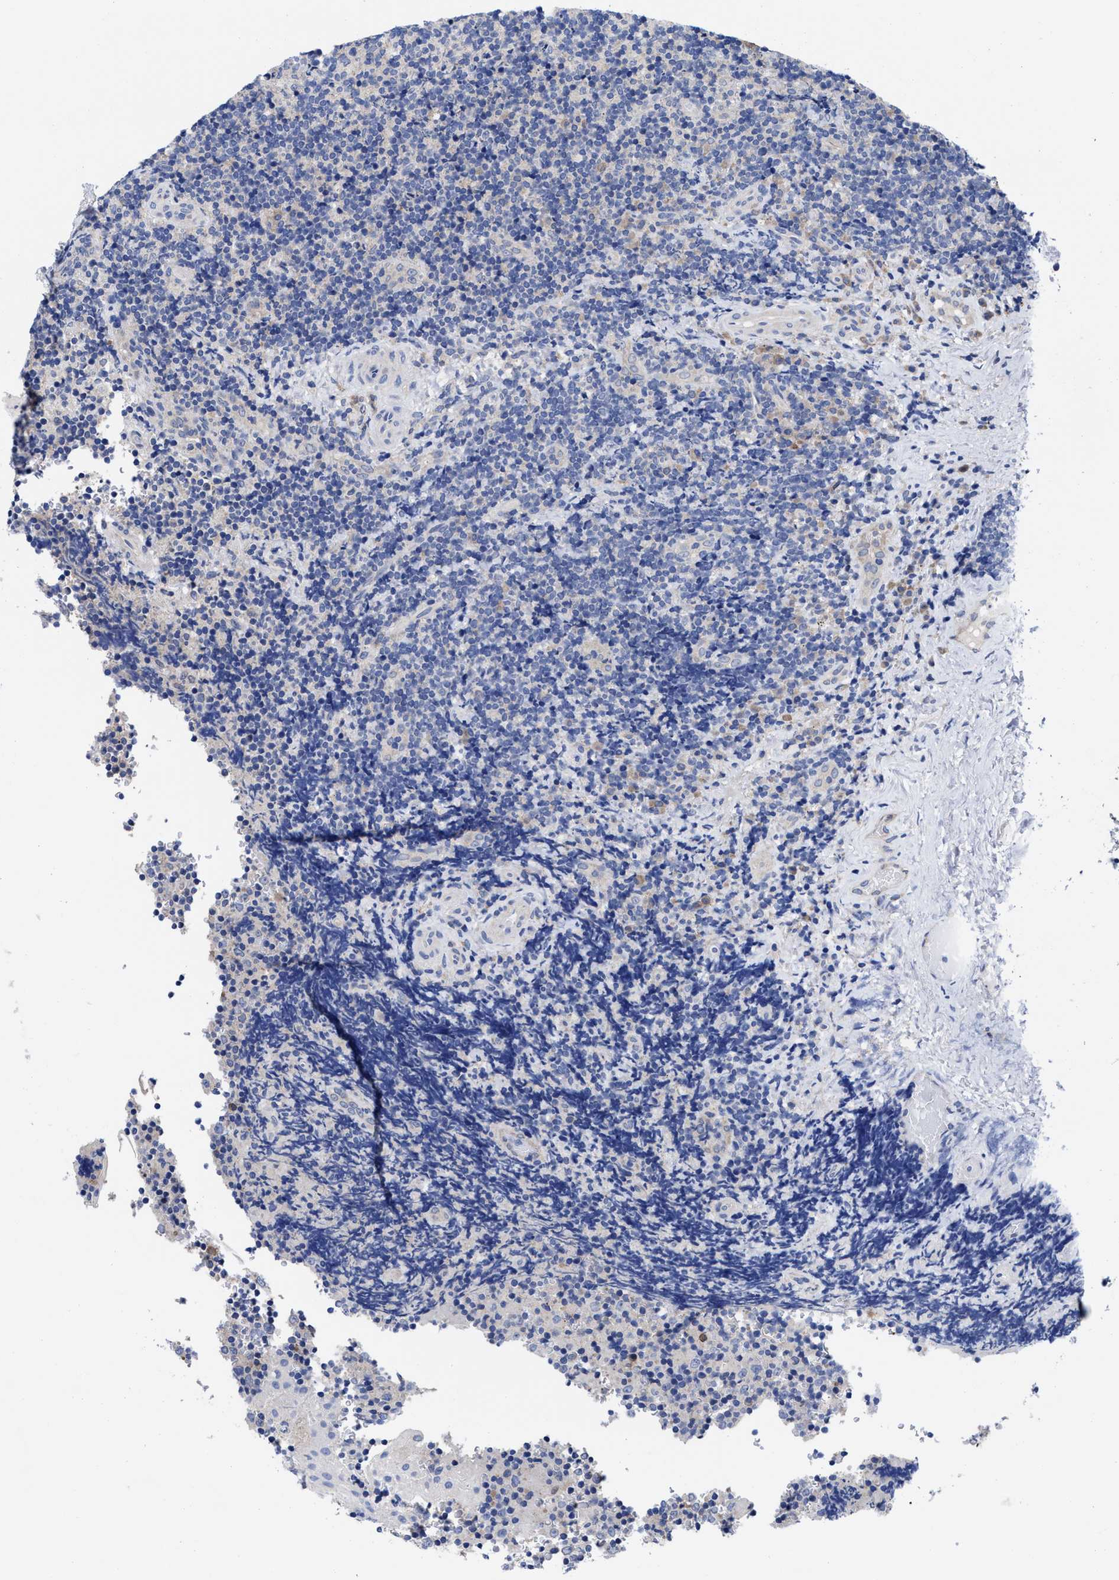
{"staining": {"intensity": "negative", "quantity": "none", "location": "none"}, "tissue": "lymphoma", "cell_type": "Tumor cells", "image_type": "cancer", "snomed": [{"axis": "morphology", "description": "Malignant lymphoma, non-Hodgkin's type, High grade"}, {"axis": "topography", "description": "Tonsil"}], "caption": "This is an immunohistochemistry (IHC) image of human high-grade malignant lymphoma, non-Hodgkin's type. There is no positivity in tumor cells.", "gene": "TXNDC17", "patient": {"sex": "female", "age": 36}}